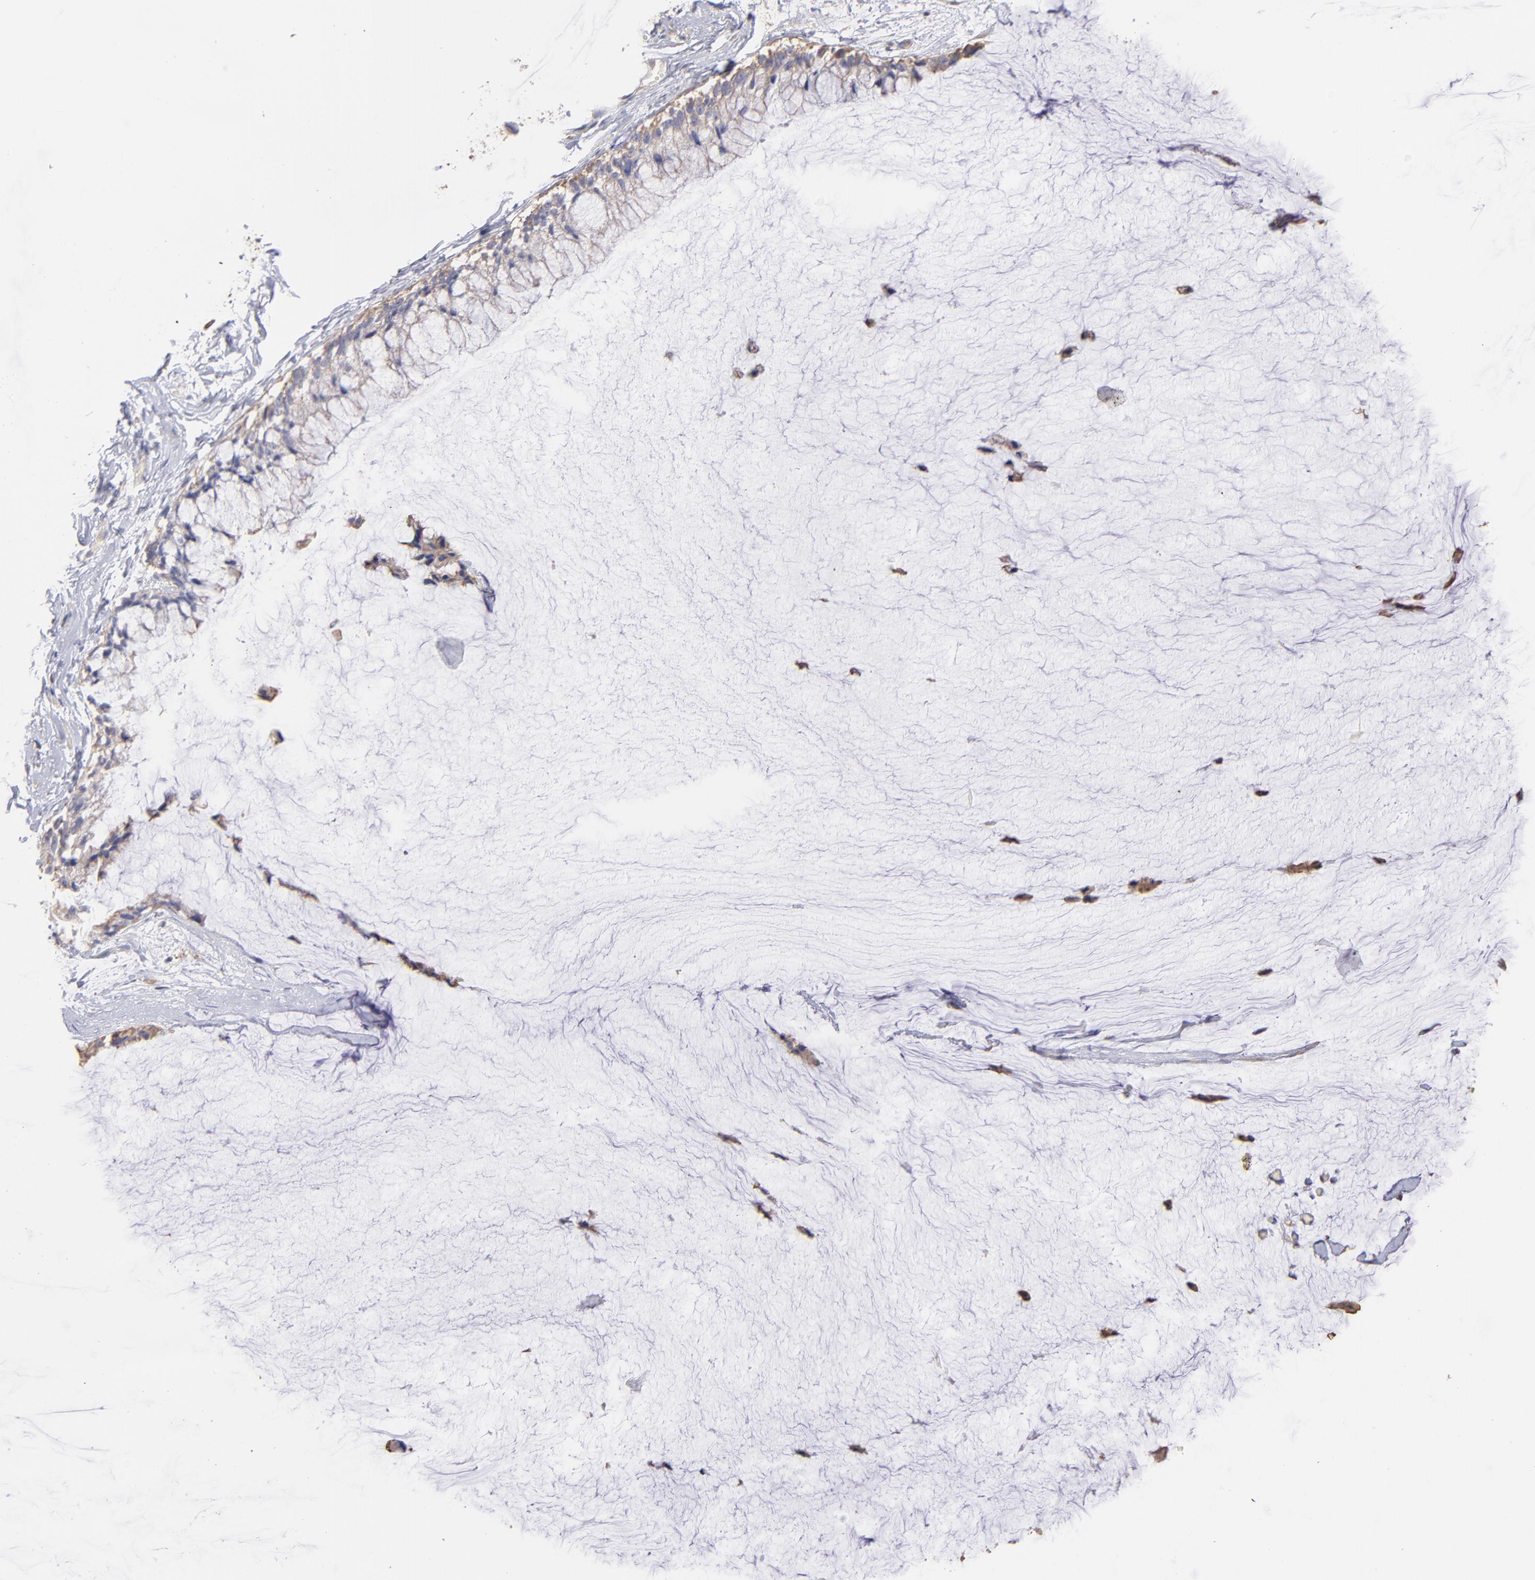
{"staining": {"intensity": "moderate", "quantity": ">75%", "location": "cytoplasmic/membranous"}, "tissue": "ovarian cancer", "cell_type": "Tumor cells", "image_type": "cancer", "snomed": [{"axis": "morphology", "description": "Cystadenocarcinoma, mucinous, NOS"}, {"axis": "topography", "description": "Ovary"}], "caption": "High-power microscopy captured an IHC histopathology image of ovarian mucinous cystadenocarcinoma, revealing moderate cytoplasmic/membranous staining in about >75% of tumor cells.", "gene": "PLEC", "patient": {"sex": "female", "age": 39}}